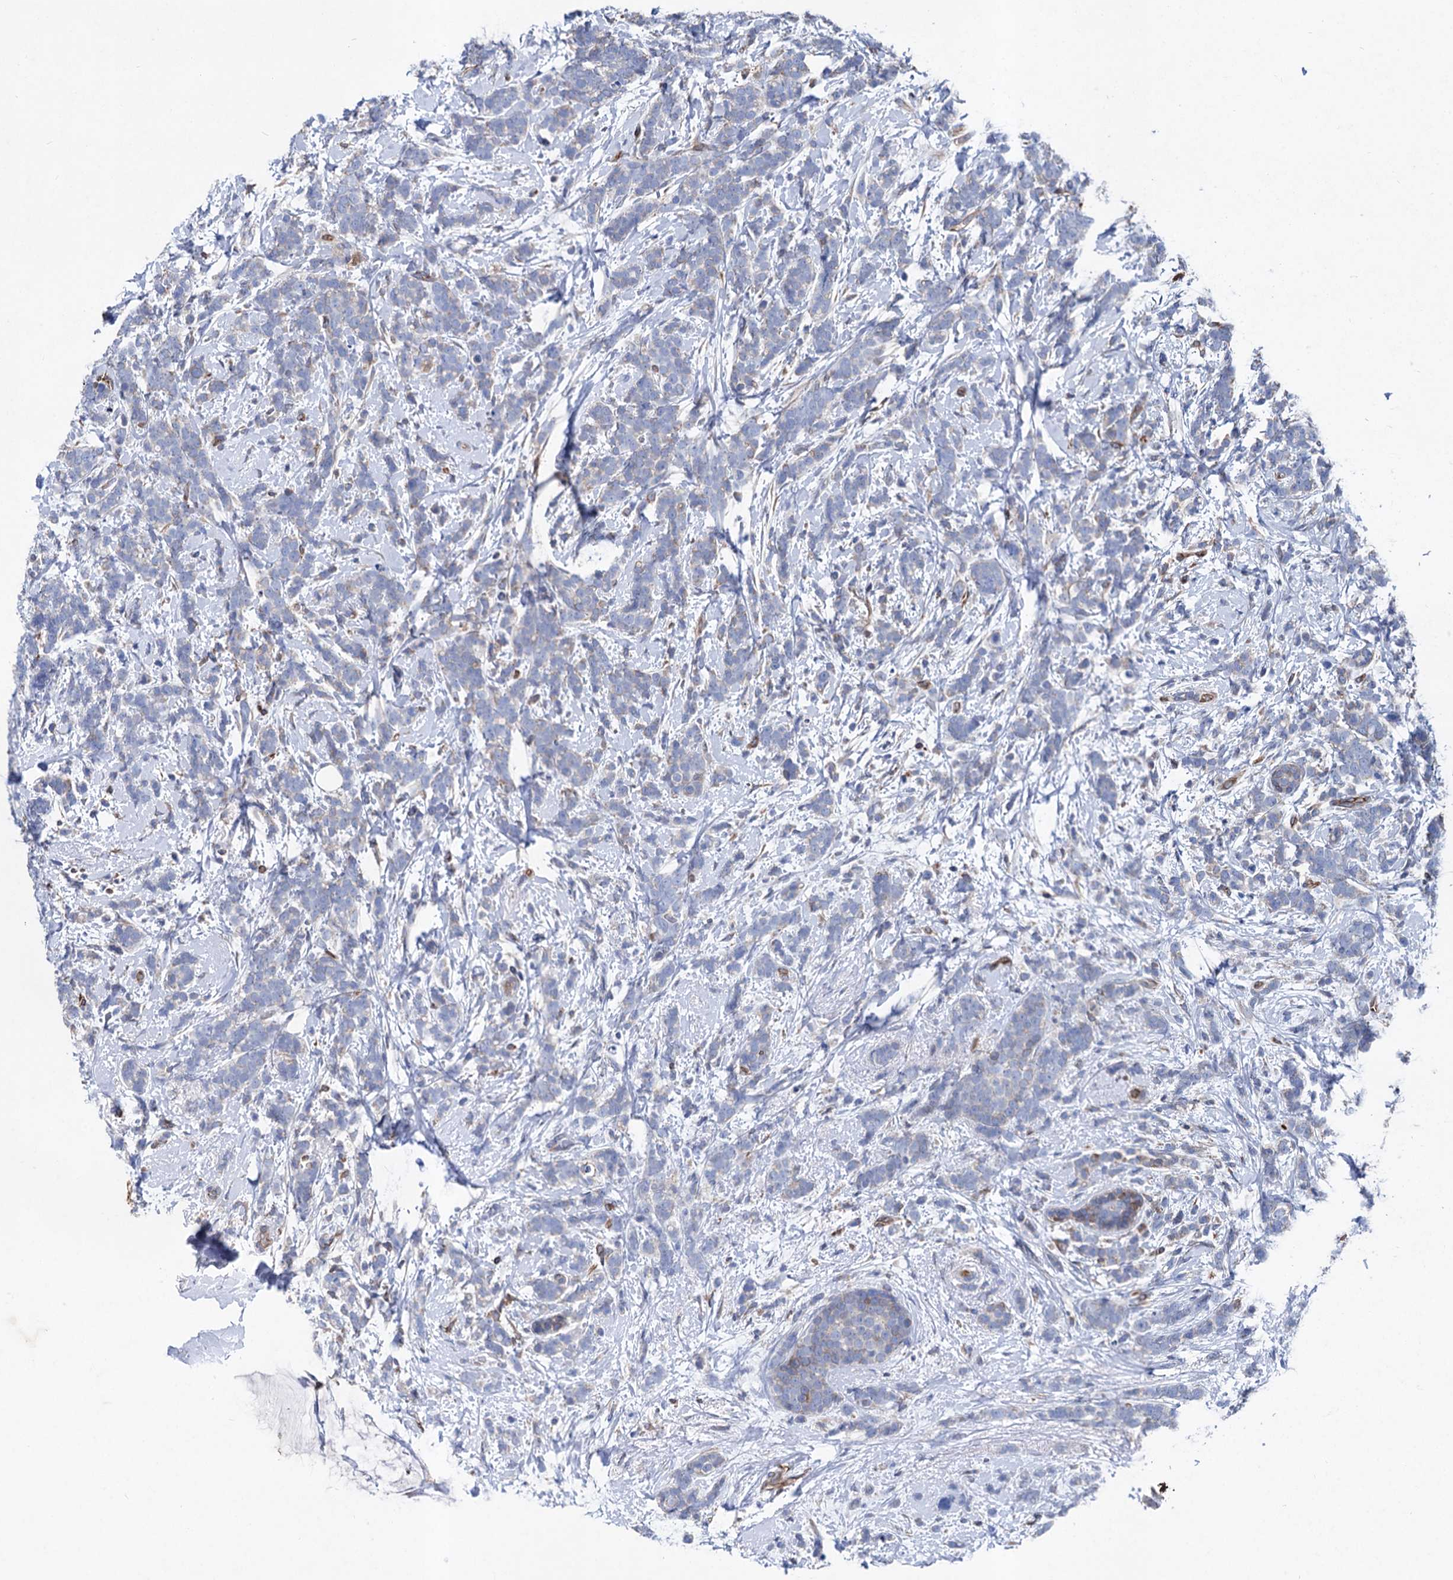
{"staining": {"intensity": "negative", "quantity": "none", "location": "none"}, "tissue": "breast cancer", "cell_type": "Tumor cells", "image_type": "cancer", "snomed": [{"axis": "morphology", "description": "Lobular carcinoma"}, {"axis": "topography", "description": "Breast"}], "caption": "Human lobular carcinoma (breast) stained for a protein using immunohistochemistry reveals no positivity in tumor cells.", "gene": "STING1", "patient": {"sex": "female", "age": 58}}